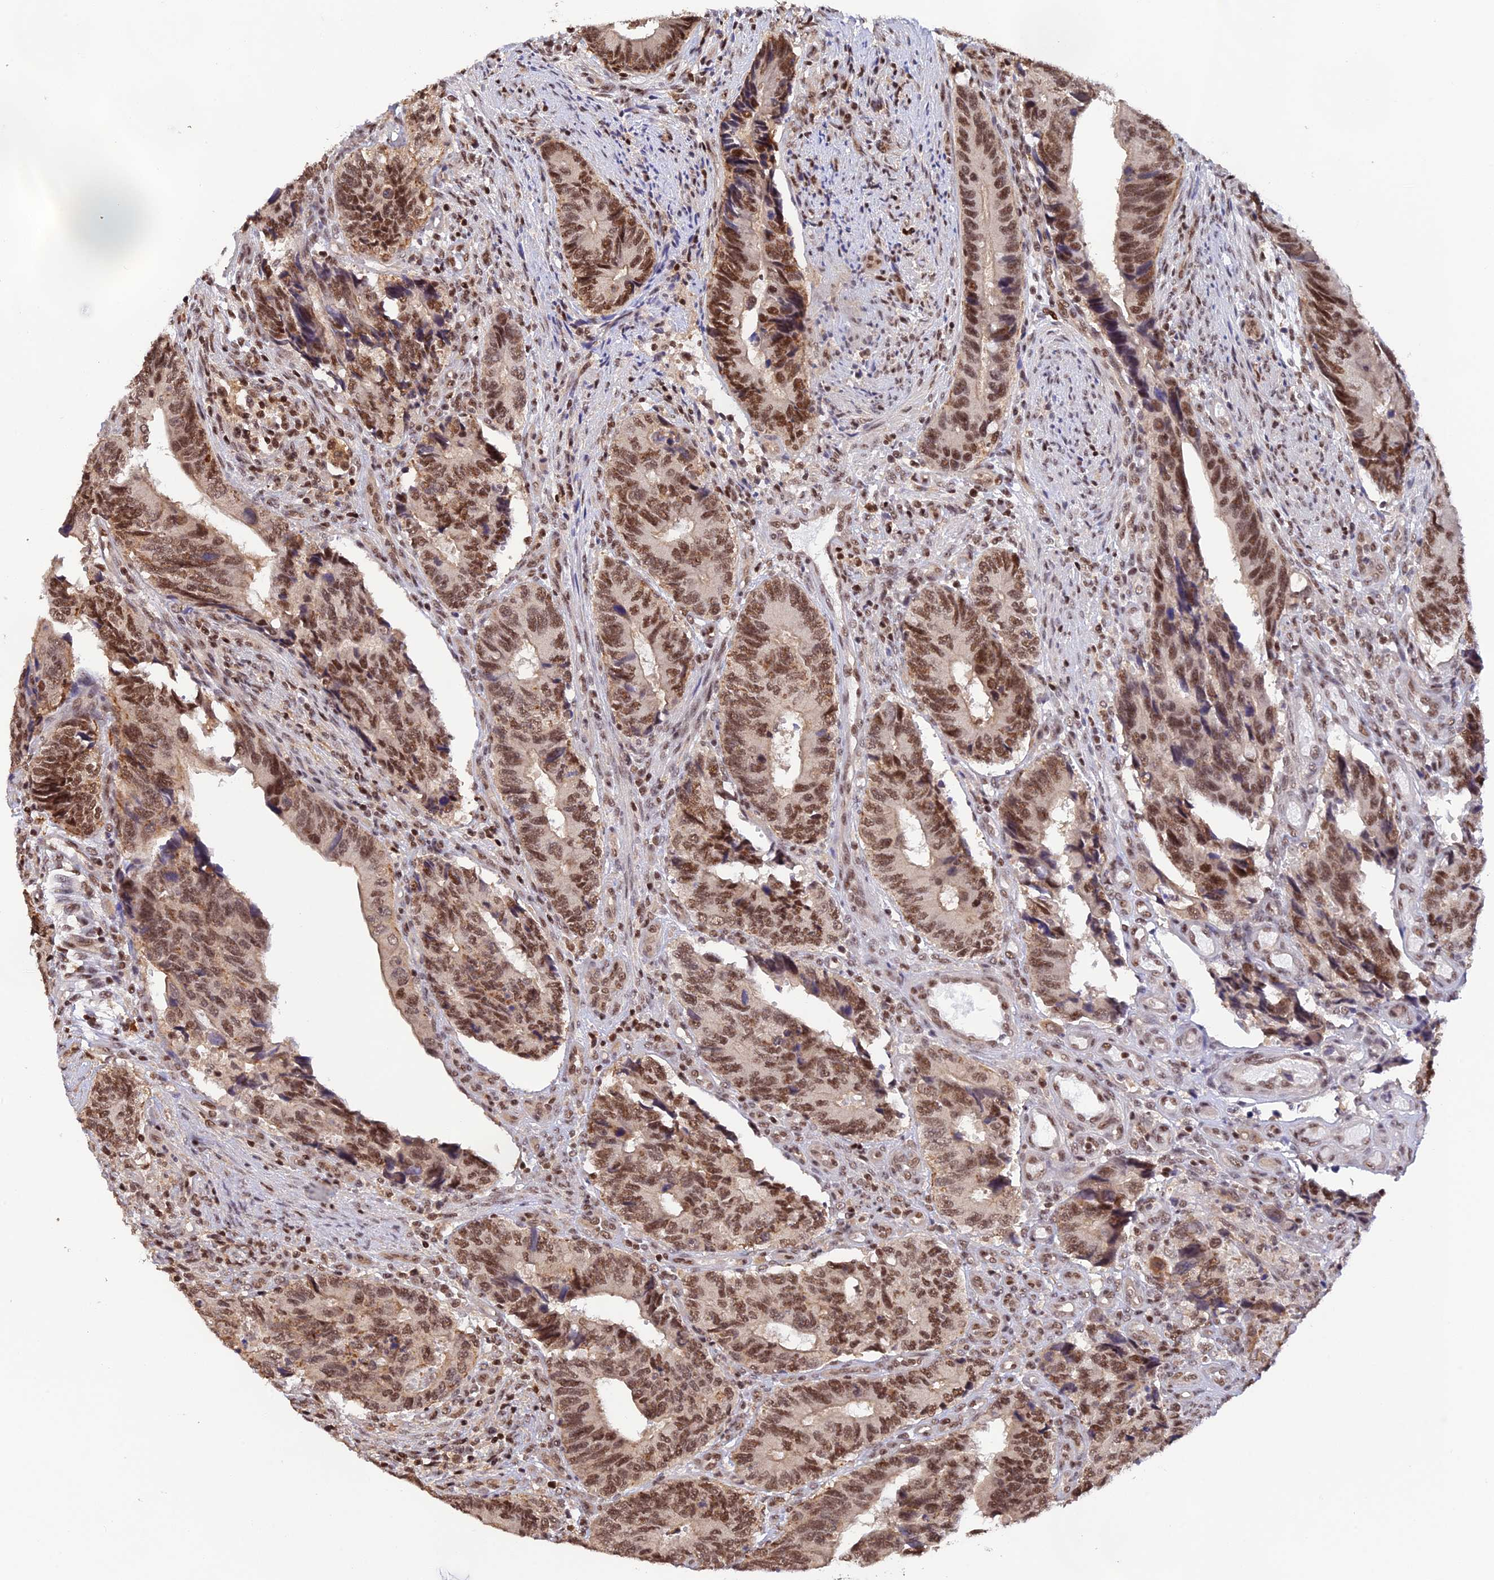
{"staining": {"intensity": "moderate", "quantity": ">75%", "location": "nuclear"}, "tissue": "colorectal cancer", "cell_type": "Tumor cells", "image_type": "cancer", "snomed": [{"axis": "morphology", "description": "Adenocarcinoma, NOS"}, {"axis": "topography", "description": "Colon"}], "caption": "Protein staining by immunohistochemistry shows moderate nuclear expression in about >75% of tumor cells in colorectal cancer (adenocarcinoma).", "gene": "THAP11", "patient": {"sex": "male", "age": 87}}